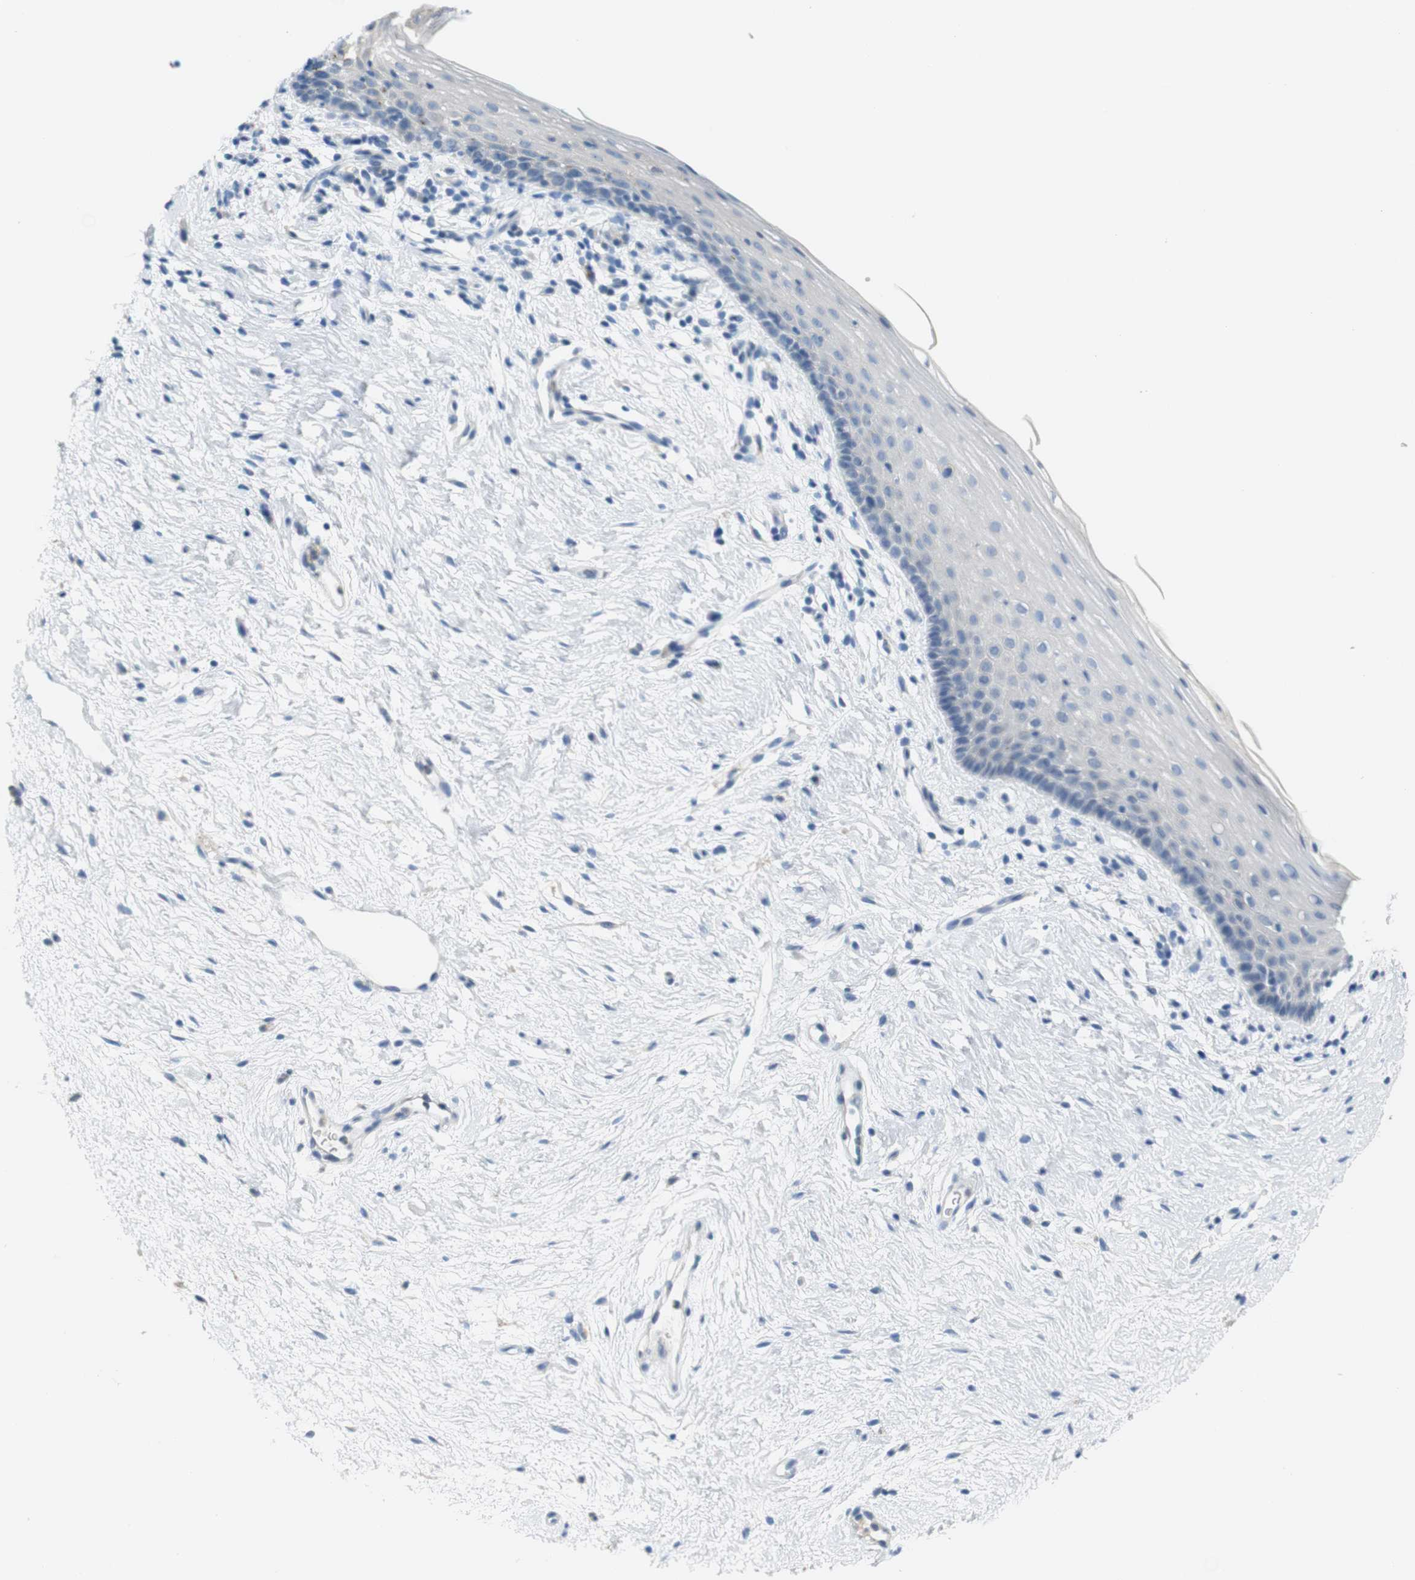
{"staining": {"intensity": "negative", "quantity": "none", "location": "none"}, "tissue": "vagina", "cell_type": "Squamous epithelial cells", "image_type": "normal", "snomed": [{"axis": "morphology", "description": "Normal tissue, NOS"}, {"axis": "topography", "description": "Vagina"}], "caption": "Histopathology image shows no significant protein positivity in squamous epithelial cells of unremarkable vagina.", "gene": "LRRK2", "patient": {"sex": "female", "age": 44}}